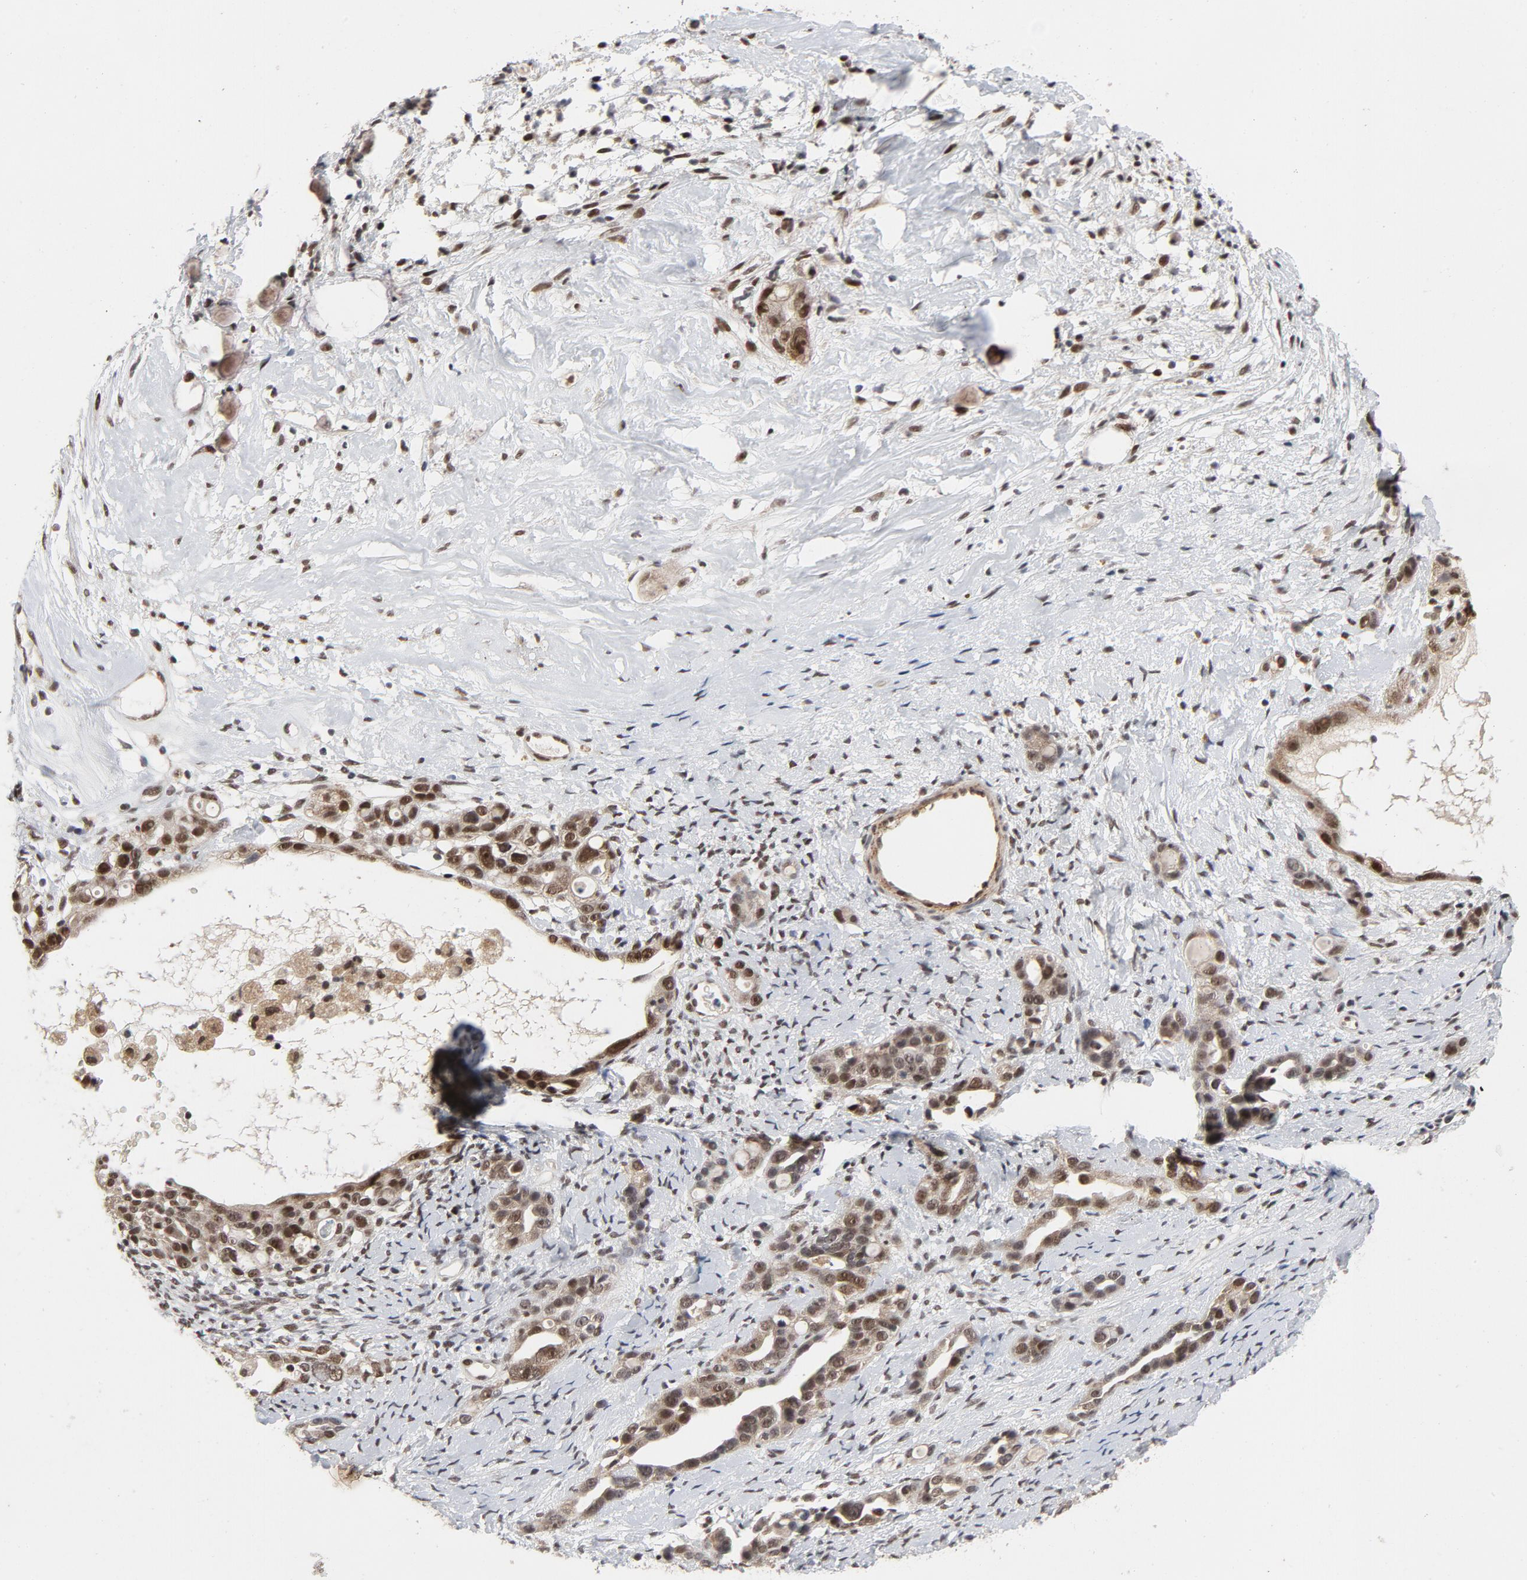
{"staining": {"intensity": "moderate", "quantity": ">75%", "location": "nuclear"}, "tissue": "ovarian cancer", "cell_type": "Tumor cells", "image_type": "cancer", "snomed": [{"axis": "morphology", "description": "Cystadenocarcinoma, serous, NOS"}, {"axis": "topography", "description": "Ovary"}], "caption": "There is medium levels of moderate nuclear staining in tumor cells of ovarian serous cystadenocarcinoma, as demonstrated by immunohistochemical staining (brown color).", "gene": "ZKSCAN8", "patient": {"sex": "female", "age": 66}}